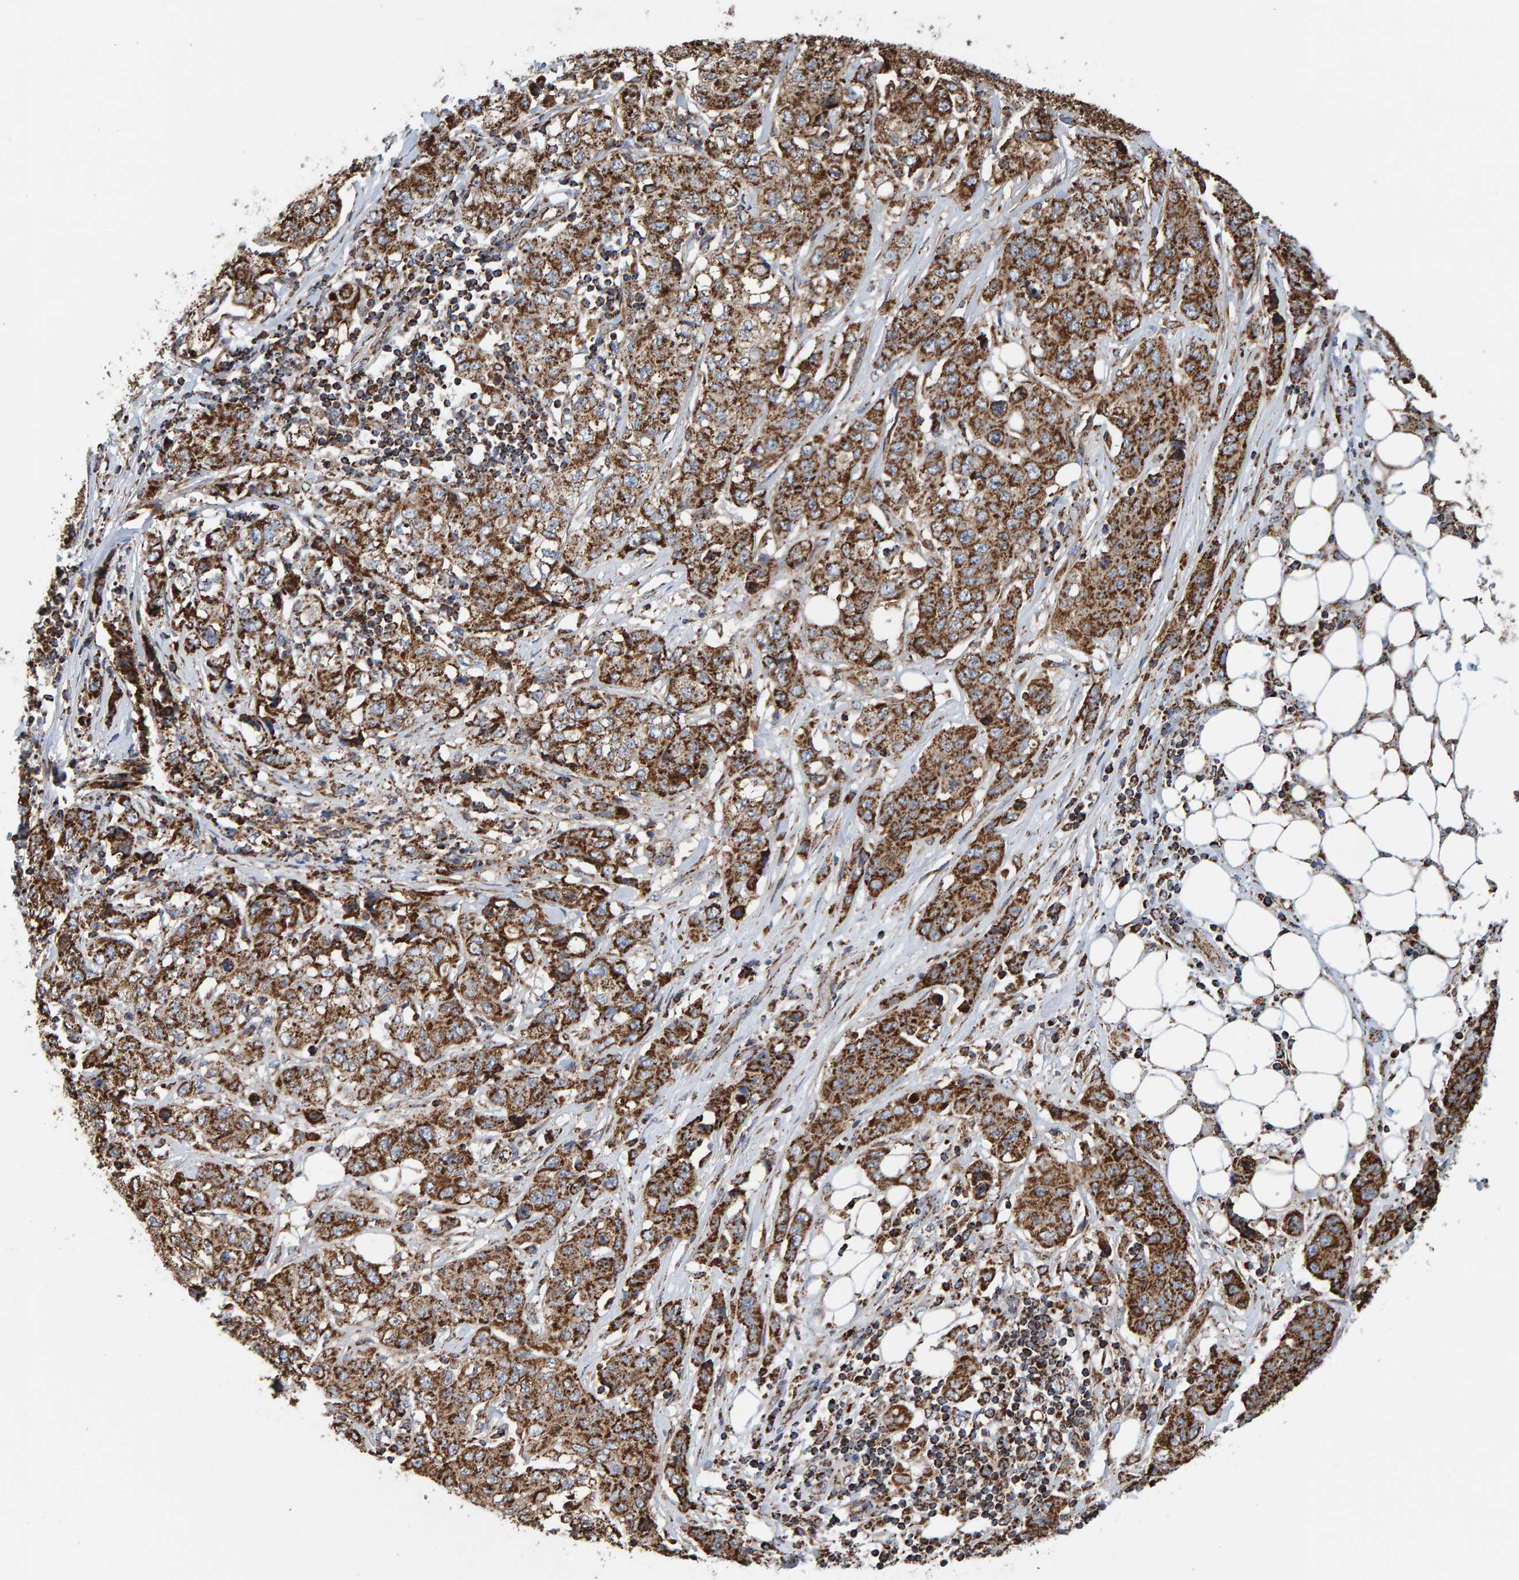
{"staining": {"intensity": "strong", "quantity": ">75%", "location": "cytoplasmic/membranous"}, "tissue": "stomach cancer", "cell_type": "Tumor cells", "image_type": "cancer", "snomed": [{"axis": "morphology", "description": "Adenocarcinoma, NOS"}, {"axis": "topography", "description": "Stomach"}], "caption": "Tumor cells demonstrate high levels of strong cytoplasmic/membranous positivity in approximately >75% of cells in stomach cancer.", "gene": "MRPL45", "patient": {"sex": "male", "age": 48}}